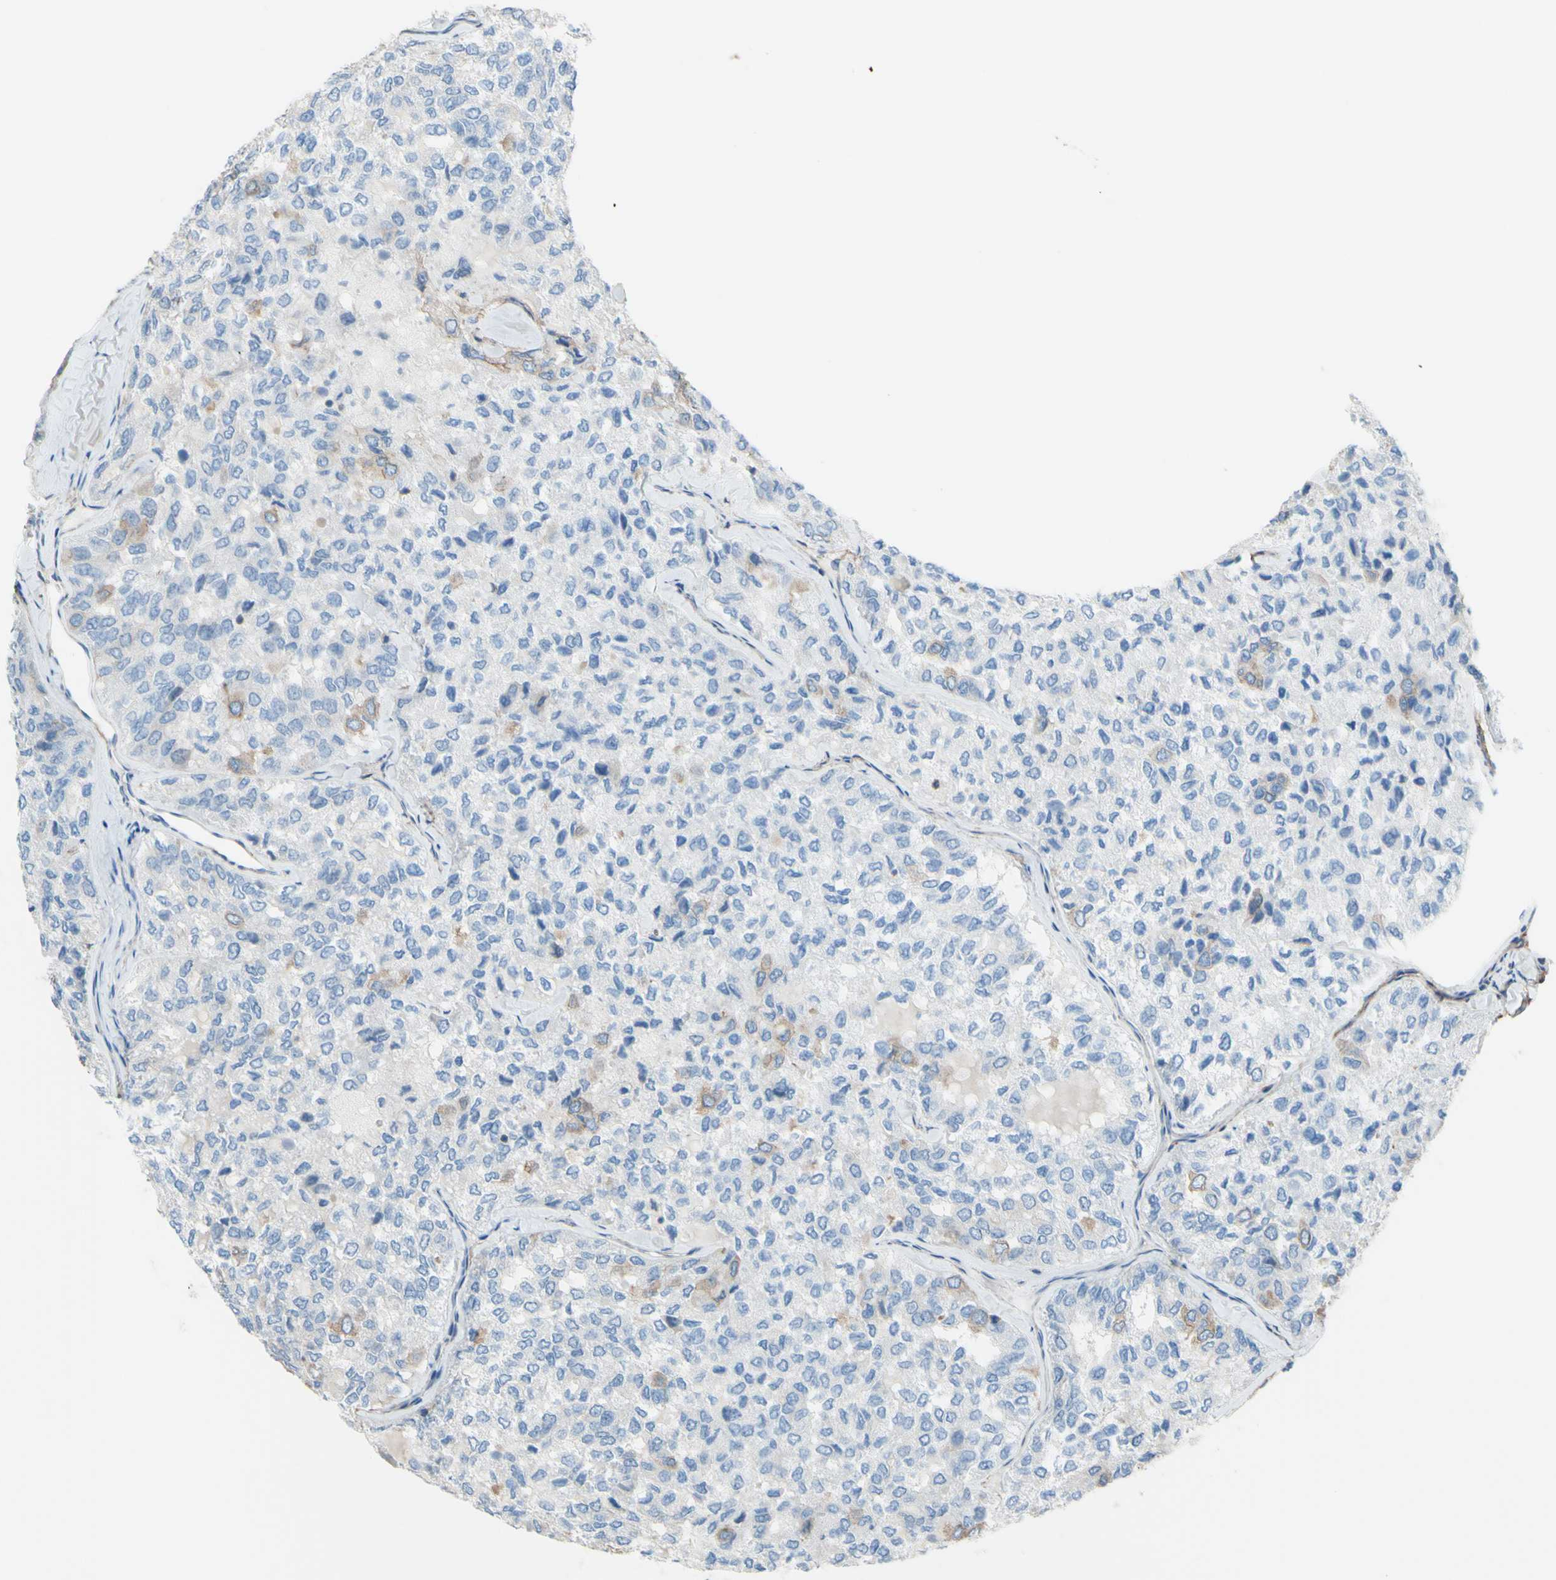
{"staining": {"intensity": "weak", "quantity": ">75%", "location": "cytoplasmic/membranous"}, "tissue": "thyroid cancer", "cell_type": "Tumor cells", "image_type": "cancer", "snomed": [{"axis": "morphology", "description": "Follicular adenoma carcinoma, NOS"}, {"axis": "topography", "description": "Thyroid gland"}], "caption": "This is a micrograph of immunohistochemistry staining of thyroid follicular adenoma carcinoma, which shows weak expression in the cytoplasmic/membranous of tumor cells.", "gene": "ADD1", "patient": {"sex": "male", "age": 75}}